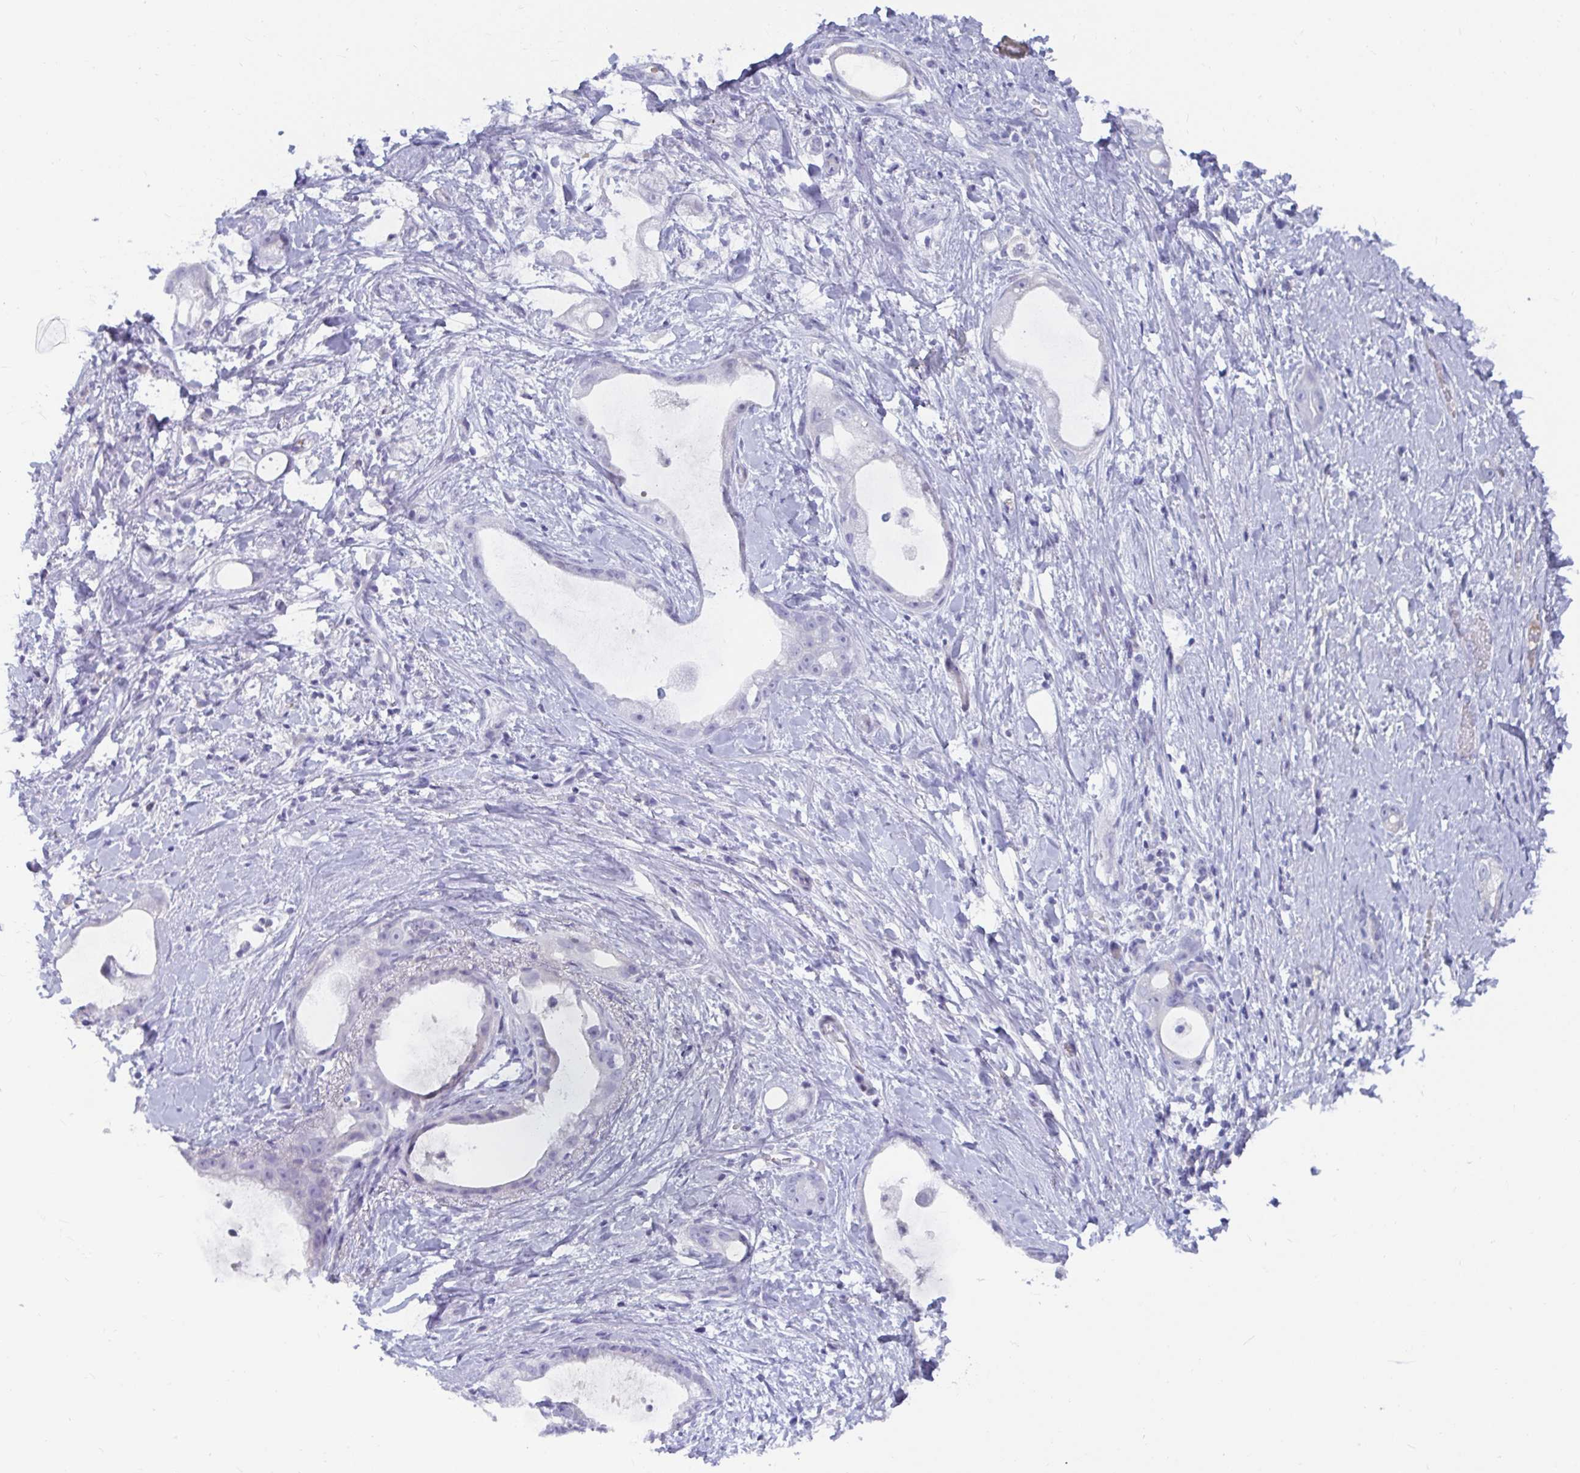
{"staining": {"intensity": "negative", "quantity": "none", "location": "none"}, "tissue": "stomach cancer", "cell_type": "Tumor cells", "image_type": "cancer", "snomed": [{"axis": "morphology", "description": "Adenocarcinoma, NOS"}, {"axis": "topography", "description": "Stomach"}], "caption": "This is an IHC photomicrograph of stomach adenocarcinoma. There is no positivity in tumor cells.", "gene": "NPY", "patient": {"sex": "male", "age": 55}}